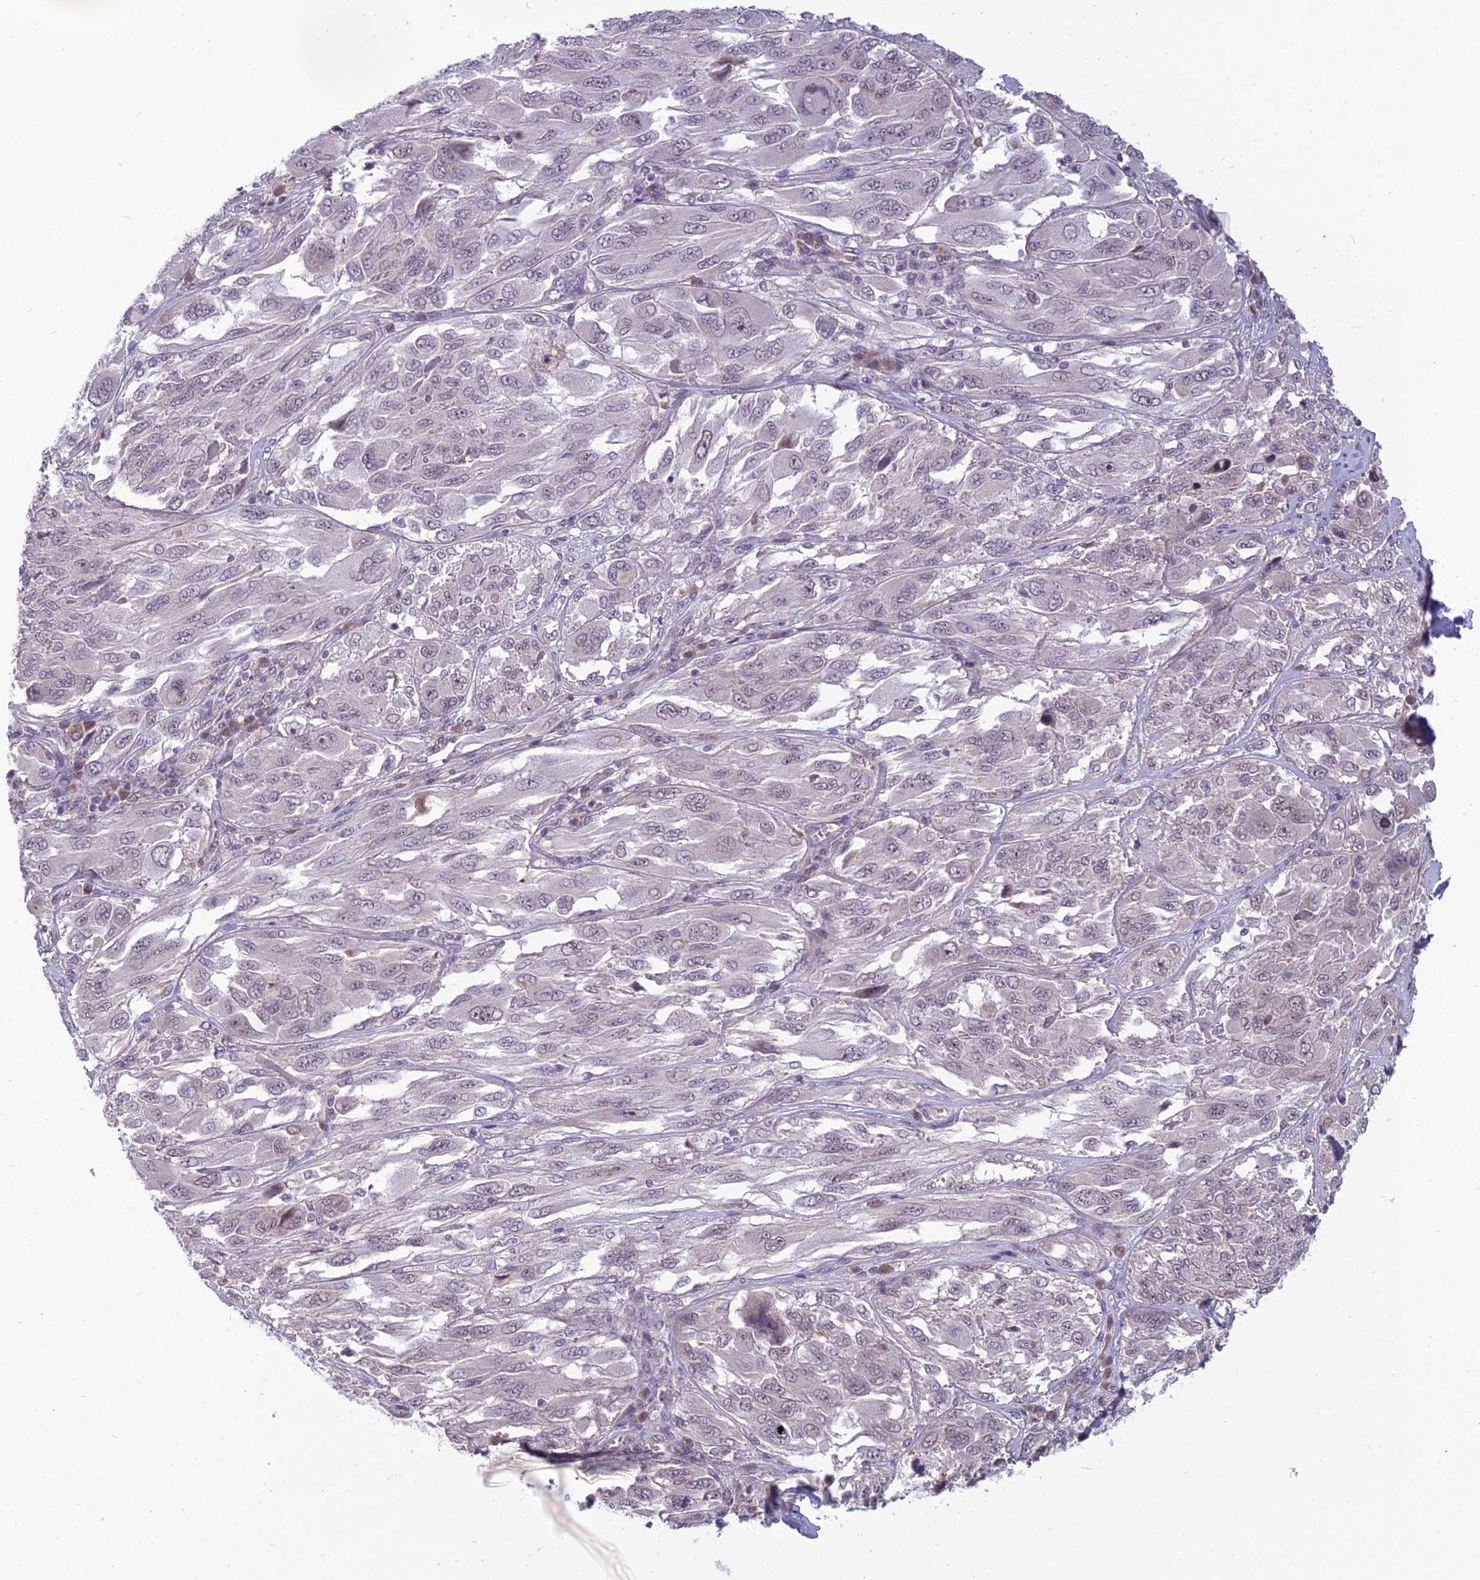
{"staining": {"intensity": "negative", "quantity": "none", "location": "none"}, "tissue": "melanoma", "cell_type": "Tumor cells", "image_type": "cancer", "snomed": [{"axis": "morphology", "description": "Malignant melanoma, NOS"}, {"axis": "topography", "description": "Skin"}], "caption": "Protein analysis of melanoma shows no significant positivity in tumor cells.", "gene": "FBRS", "patient": {"sex": "female", "age": 91}}